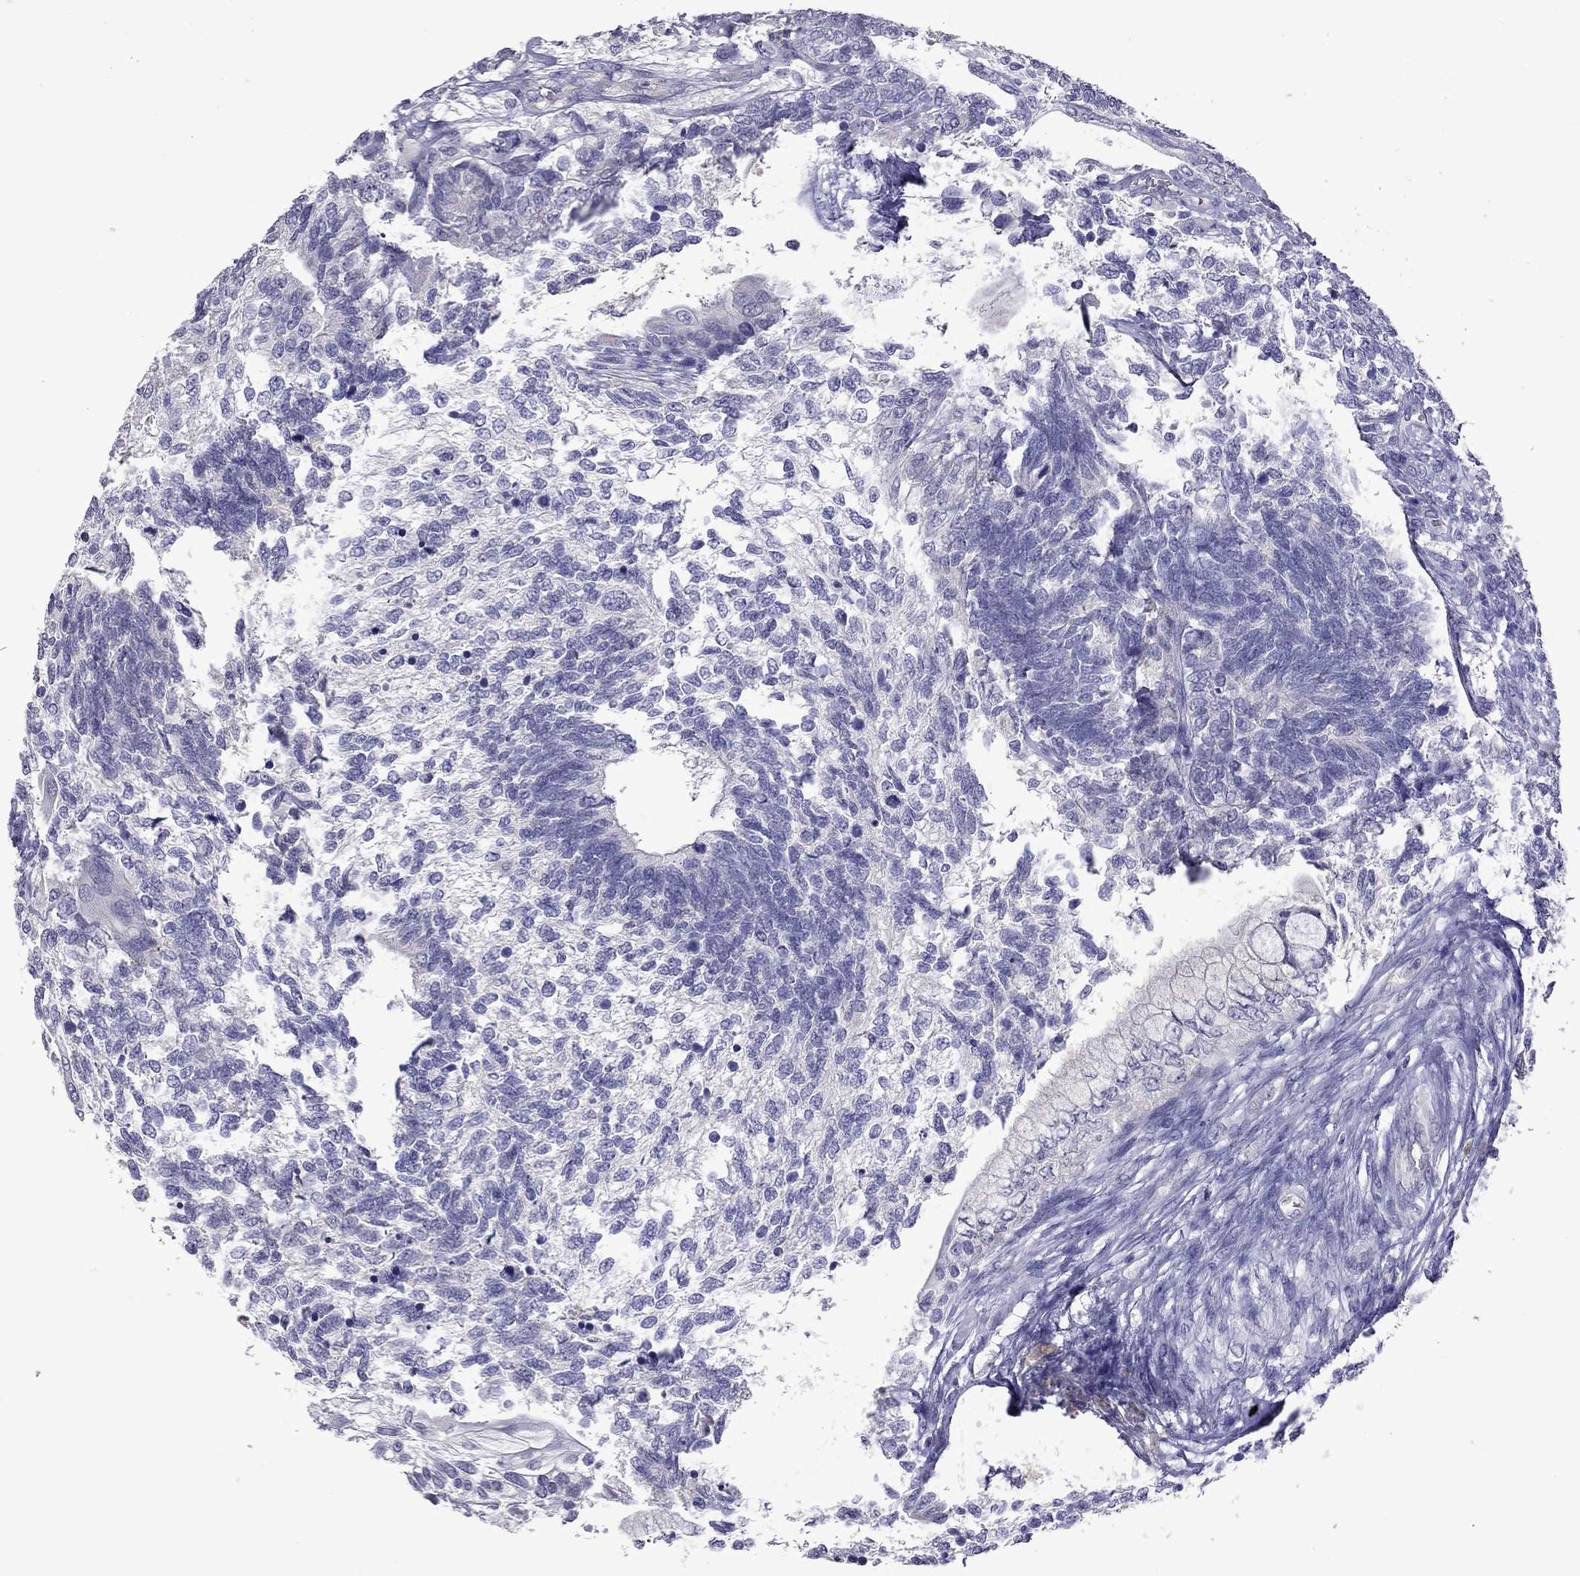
{"staining": {"intensity": "negative", "quantity": "none", "location": "none"}, "tissue": "testis cancer", "cell_type": "Tumor cells", "image_type": "cancer", "snomed": [{"axis": "morphology", "description": "Seminoma, NOS"}, {"axis": "morphology", "description": "Carcinoma, Embryonal, NOS"}, {"axis": "topography", "description": "Testis"}], "caption": "Protein analysis of testis seminoma reveals no significant expression in tumor cells.", "gene": "FEZ1", "patient": {"sex": "male", "age": 41}}